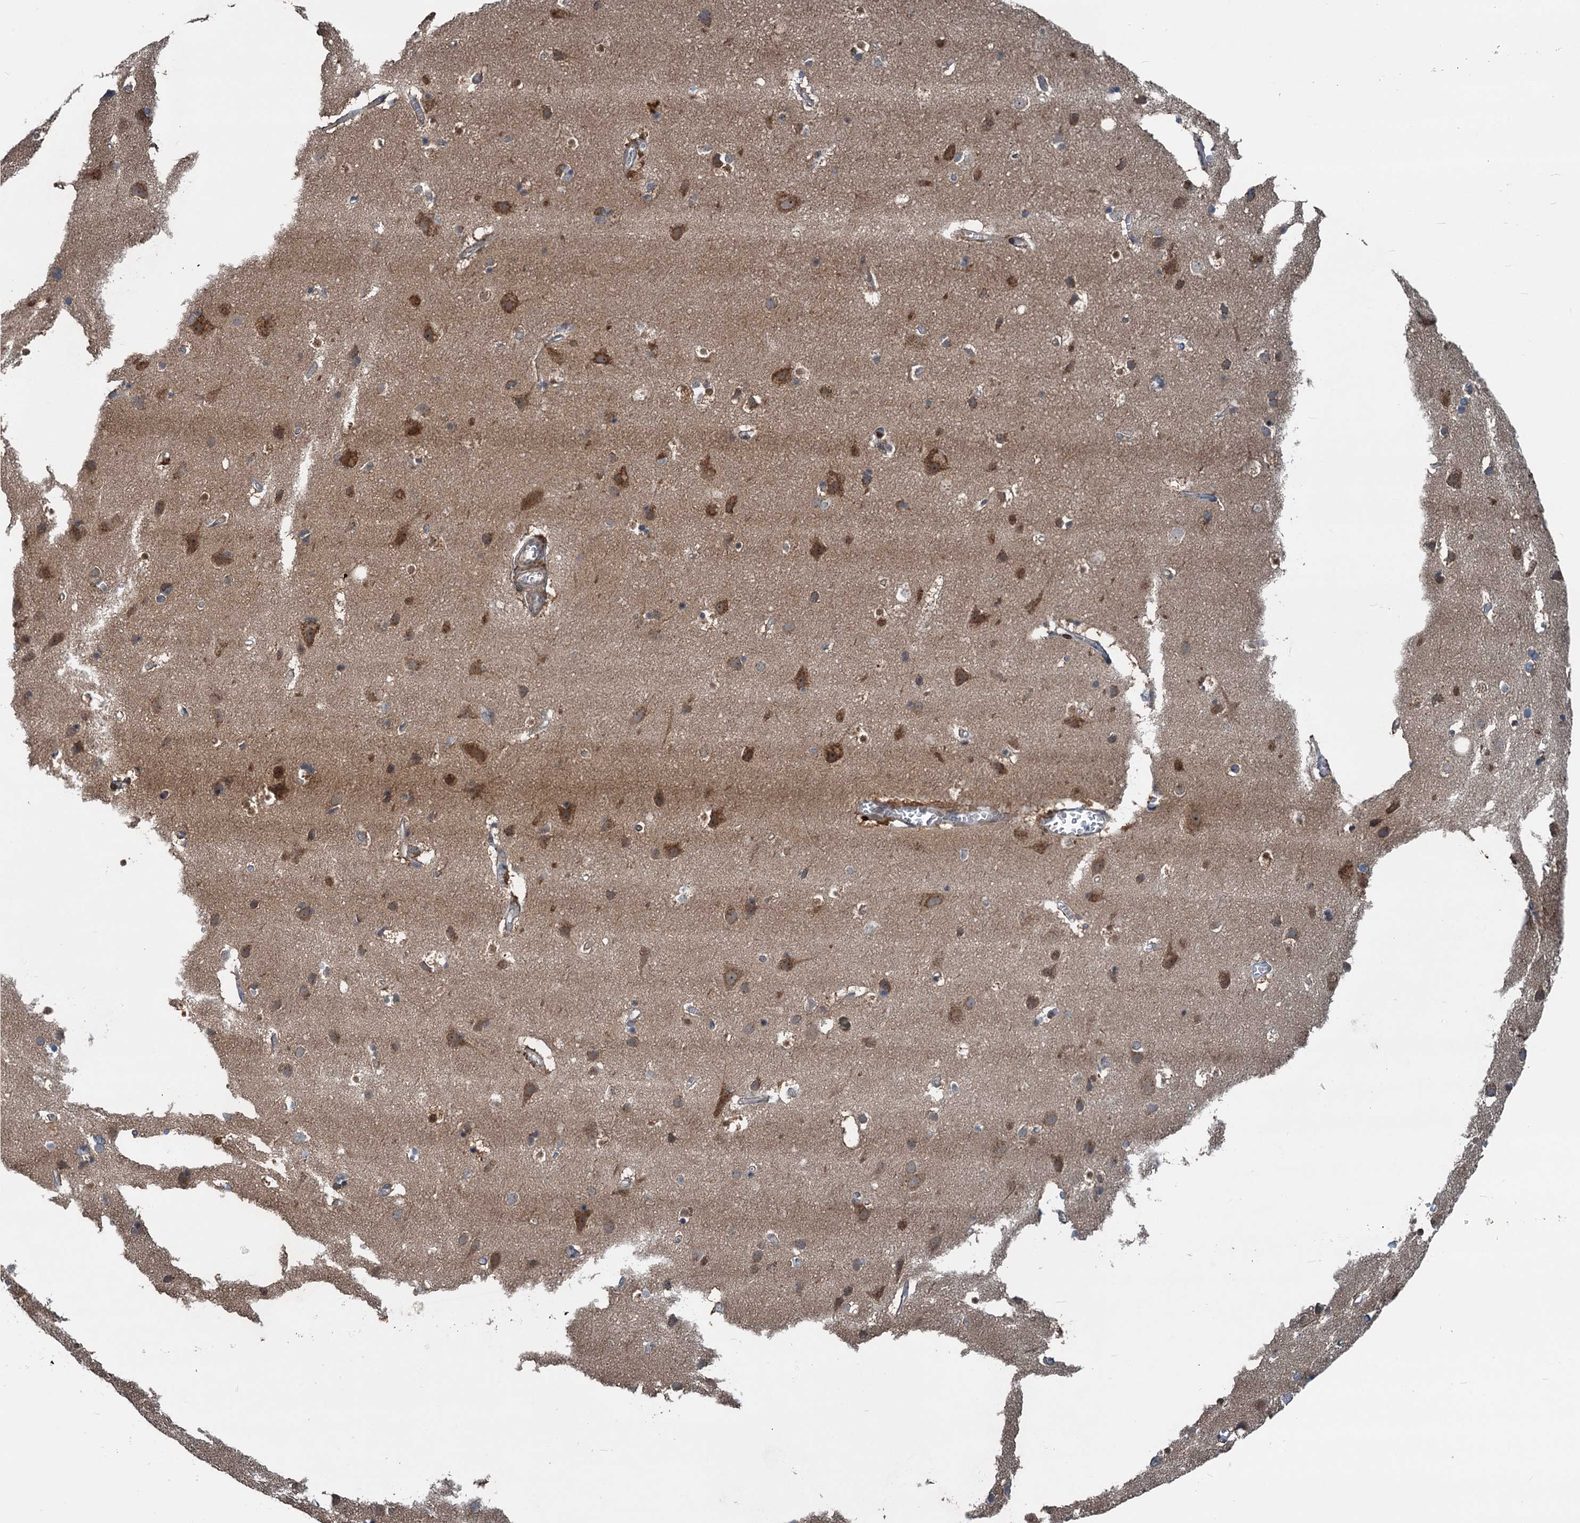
{"staining": {"intensity": "weak", "quantity": "<25%", "location": "cytoplasmic/membranous"}, "tissue": "cerebral cortex", "cell_type": "Endothelial cells", "image_type": "normal", "snomed": [{"axis": "morphology", "description": "Normal tissue, NOS"}, {"axis": "topography", "description": "Cerebral cortex"}], "caption": "Micrograph shows no protein staining in endothelial cells of unremarkable cerebral cortex. (Stains: DAB (3,3'-diaminobenzidine) IHC with hematoxylin counter stain, Microscopy: brightfield microscopy at high magnification).", "gene": "DYNC2I2", "patient": {"sex": "male", "age": 54}}